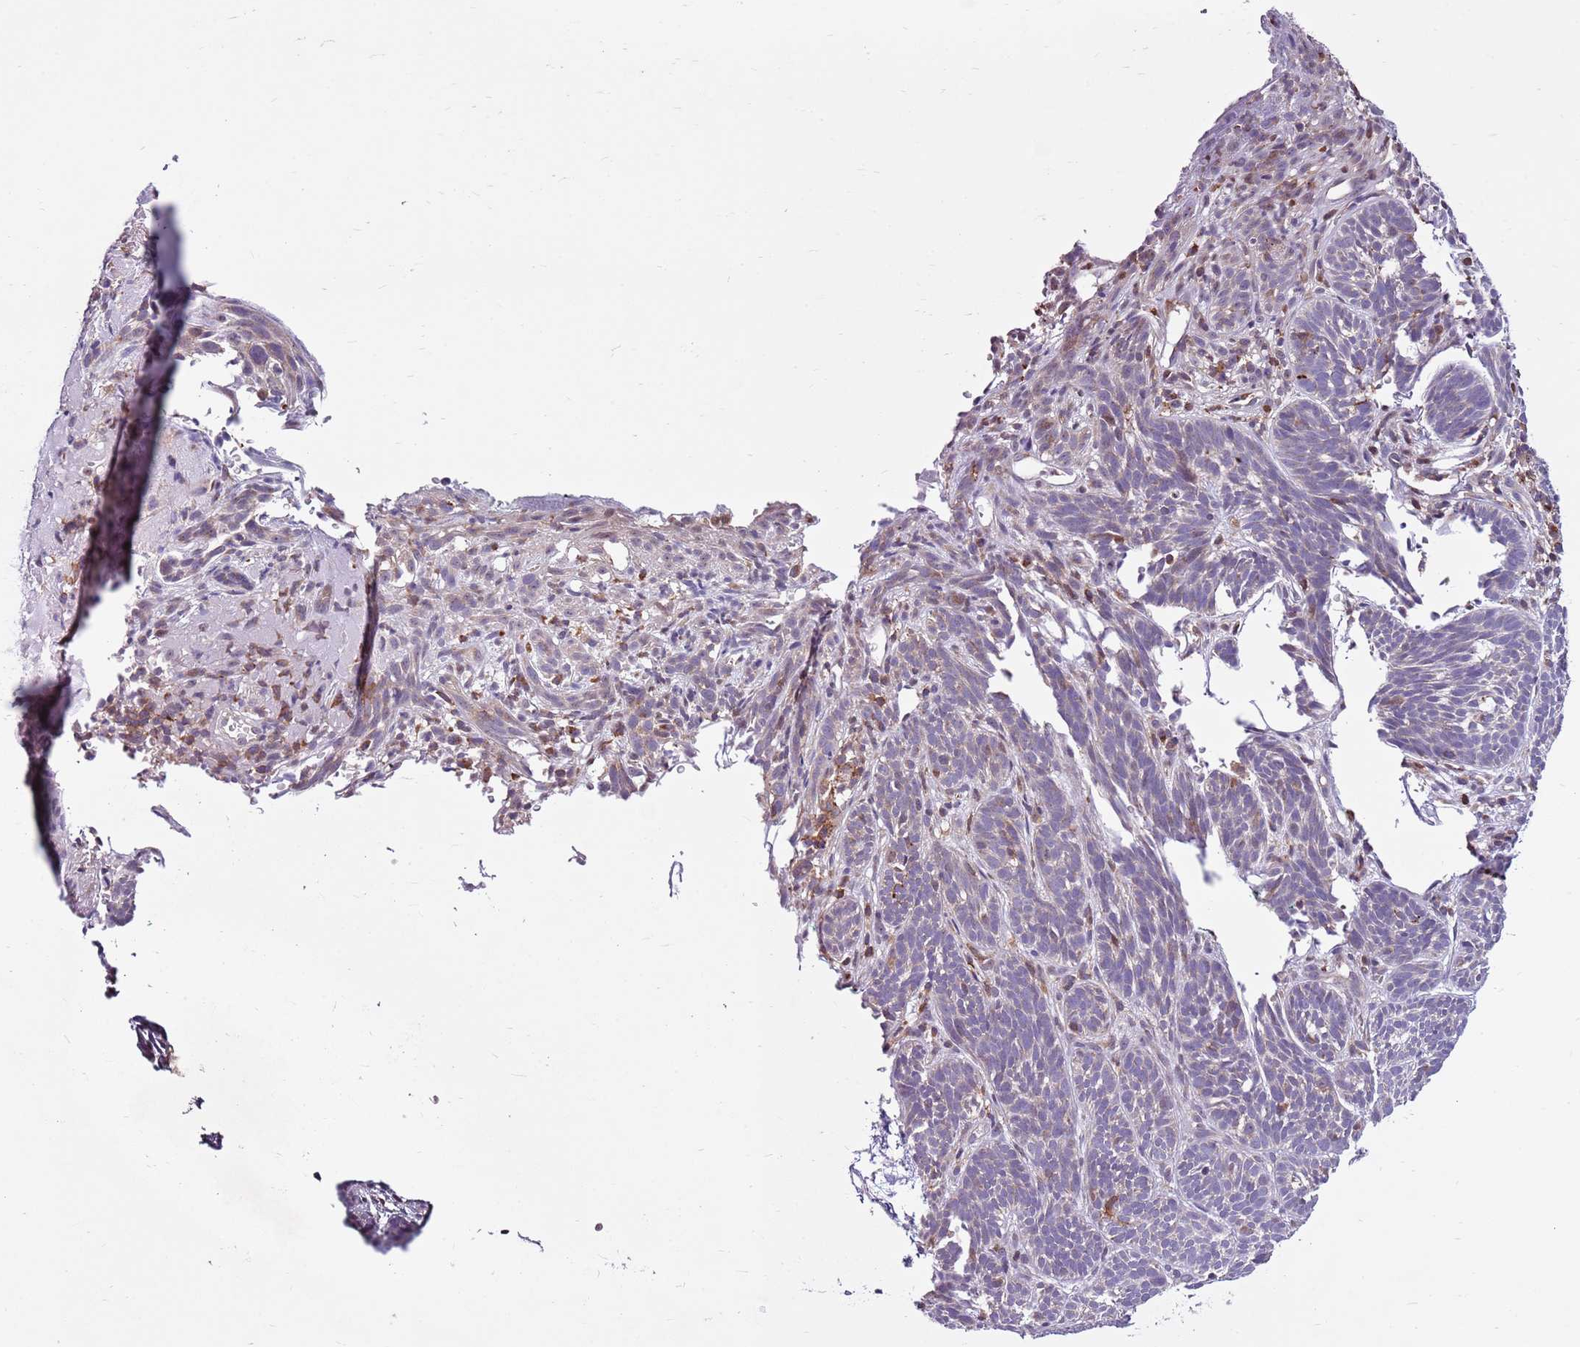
{"staining": {"intensity": "negative", "quantity": "none", "location": "none"}, "tissue": "skin cancer", "cell_type": "Tumor cells", "image_type": "cancer", "snomed": [{"axis": "morphology", "description": "Basal cell carcinoma"}, {"axis": "topography", "description": "Skin"}], "caption": "Immunohistochemical staining of human skin cancer (basal cell carcinoma) reveals no significant positivity in tumor cells.", "gene": "ZSWIM1", "patient": {"sex": "male", "age": 71}}